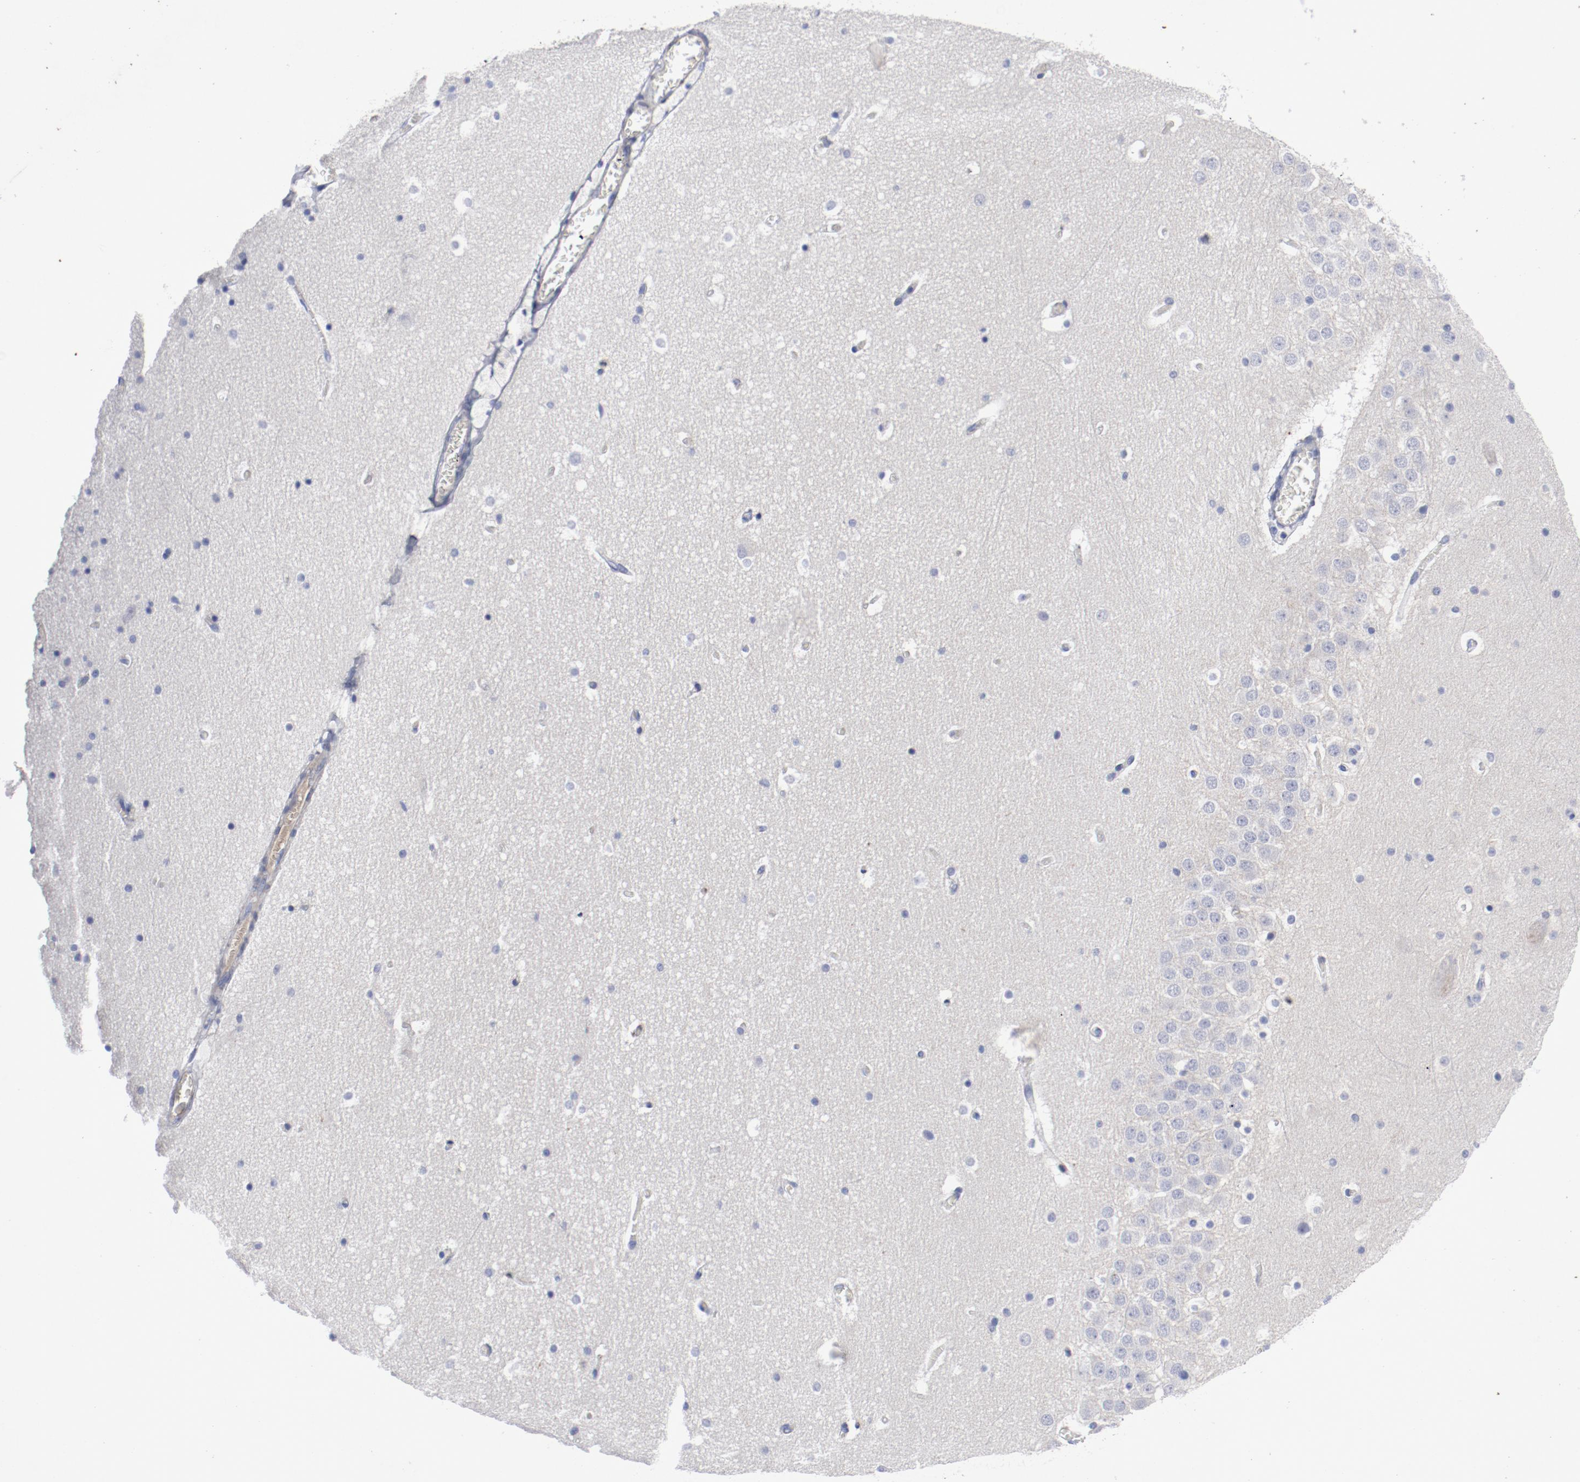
{"staining": {"intensity": "negative", "quantity": "none", "location": "none"}, "tissue": "hippocampus", "cell_type": "Glial cells", "image_type": "normal", "snomed": [{"axis": "morphology", "description": "Normal tissue, NOS"}, {"axis": "topography", "description": "Hippocampus"}], "caption": "Glial cells show no significant protein expression in benign hippocampus. (Brightfield microscopy of DAB immunohistochemistry (IHC) at high magnification).", "gene": "TSPAN6", "patient": {"sex": "male", "age": 45}}